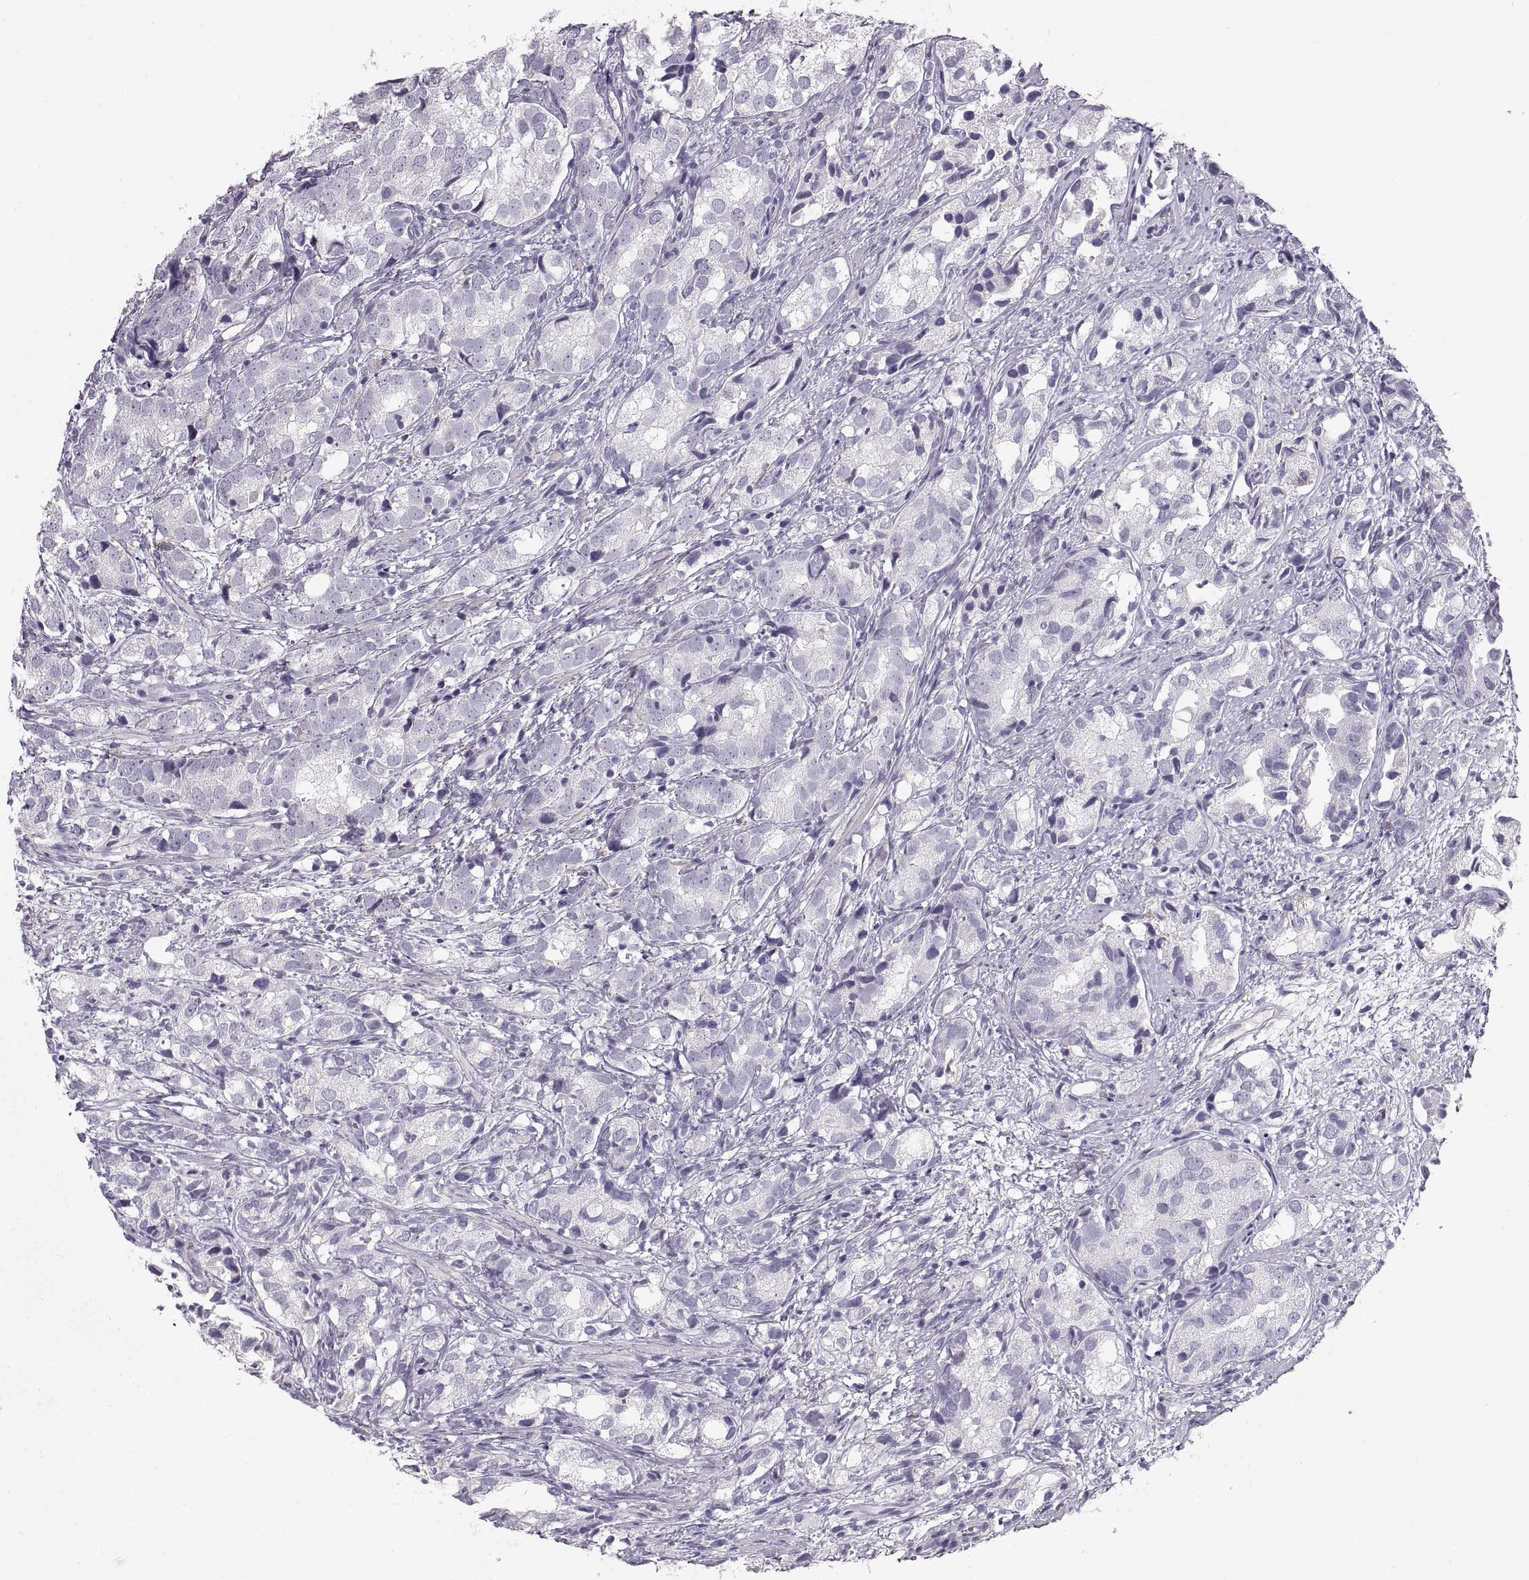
{"staining": {"intensity": "negative", "quantity": "none", "location": "none"}, "tissue": "prostate cancer", "cell_type": "Tumor cells", "image_type": "cancer", "snomed": [{"axis": "morphology", "description": "Adenocarcinoma, High grade"}, {"axis": "topography", "description": "Prostate"}], "caption": "A histopathology image of high-grade adenocarcinoma (prostate) stained for a protein demonstrates no brown staining in tumor cells. (DAB IHC visualized using brightfield microscopy, high magnification).", "gene": "COL9A3", "patient": {"sex": "male", "age": 82}}